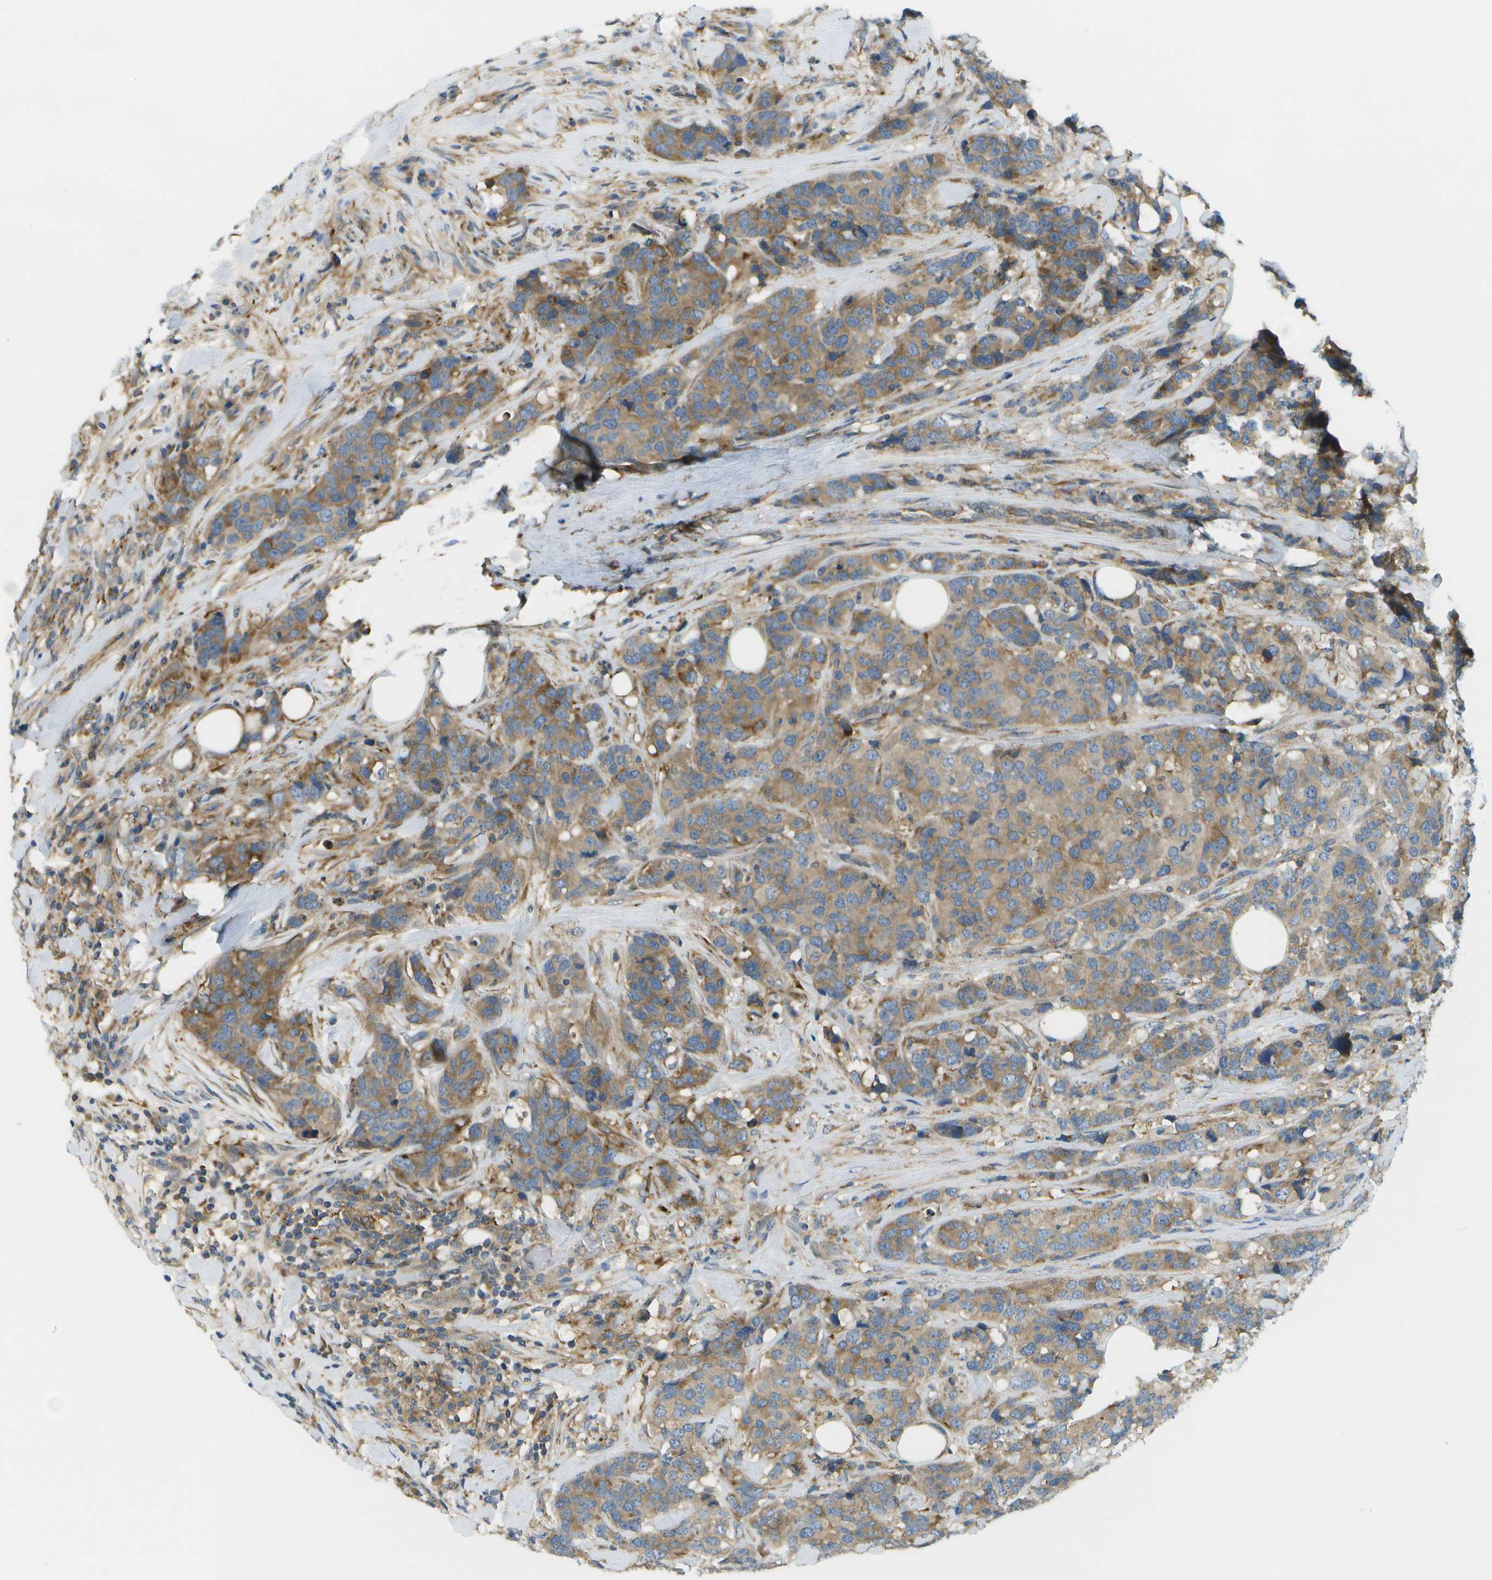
{"staining": {"intensity": "moderate", "quantity": ">75%", "location": "cytoplasmic/membranous"}, "tissue": "breast cancer", "cell_type": "Tumor cells", "image_type": "cancer", "snomed": [{"axis": "morphology", "description": "Lobular carcinoma"}, {"axis": "topography", "description": "Breast"}], "caption": "An IHC micrograph of tumor tissue is shown. Protein staining in brown shows moderate cytoplasmic/membranous positivity in breast lobular carcinoma within tumor cells.", "gene": "WNK2", "patient": {"sex": "female", "age": 59}}